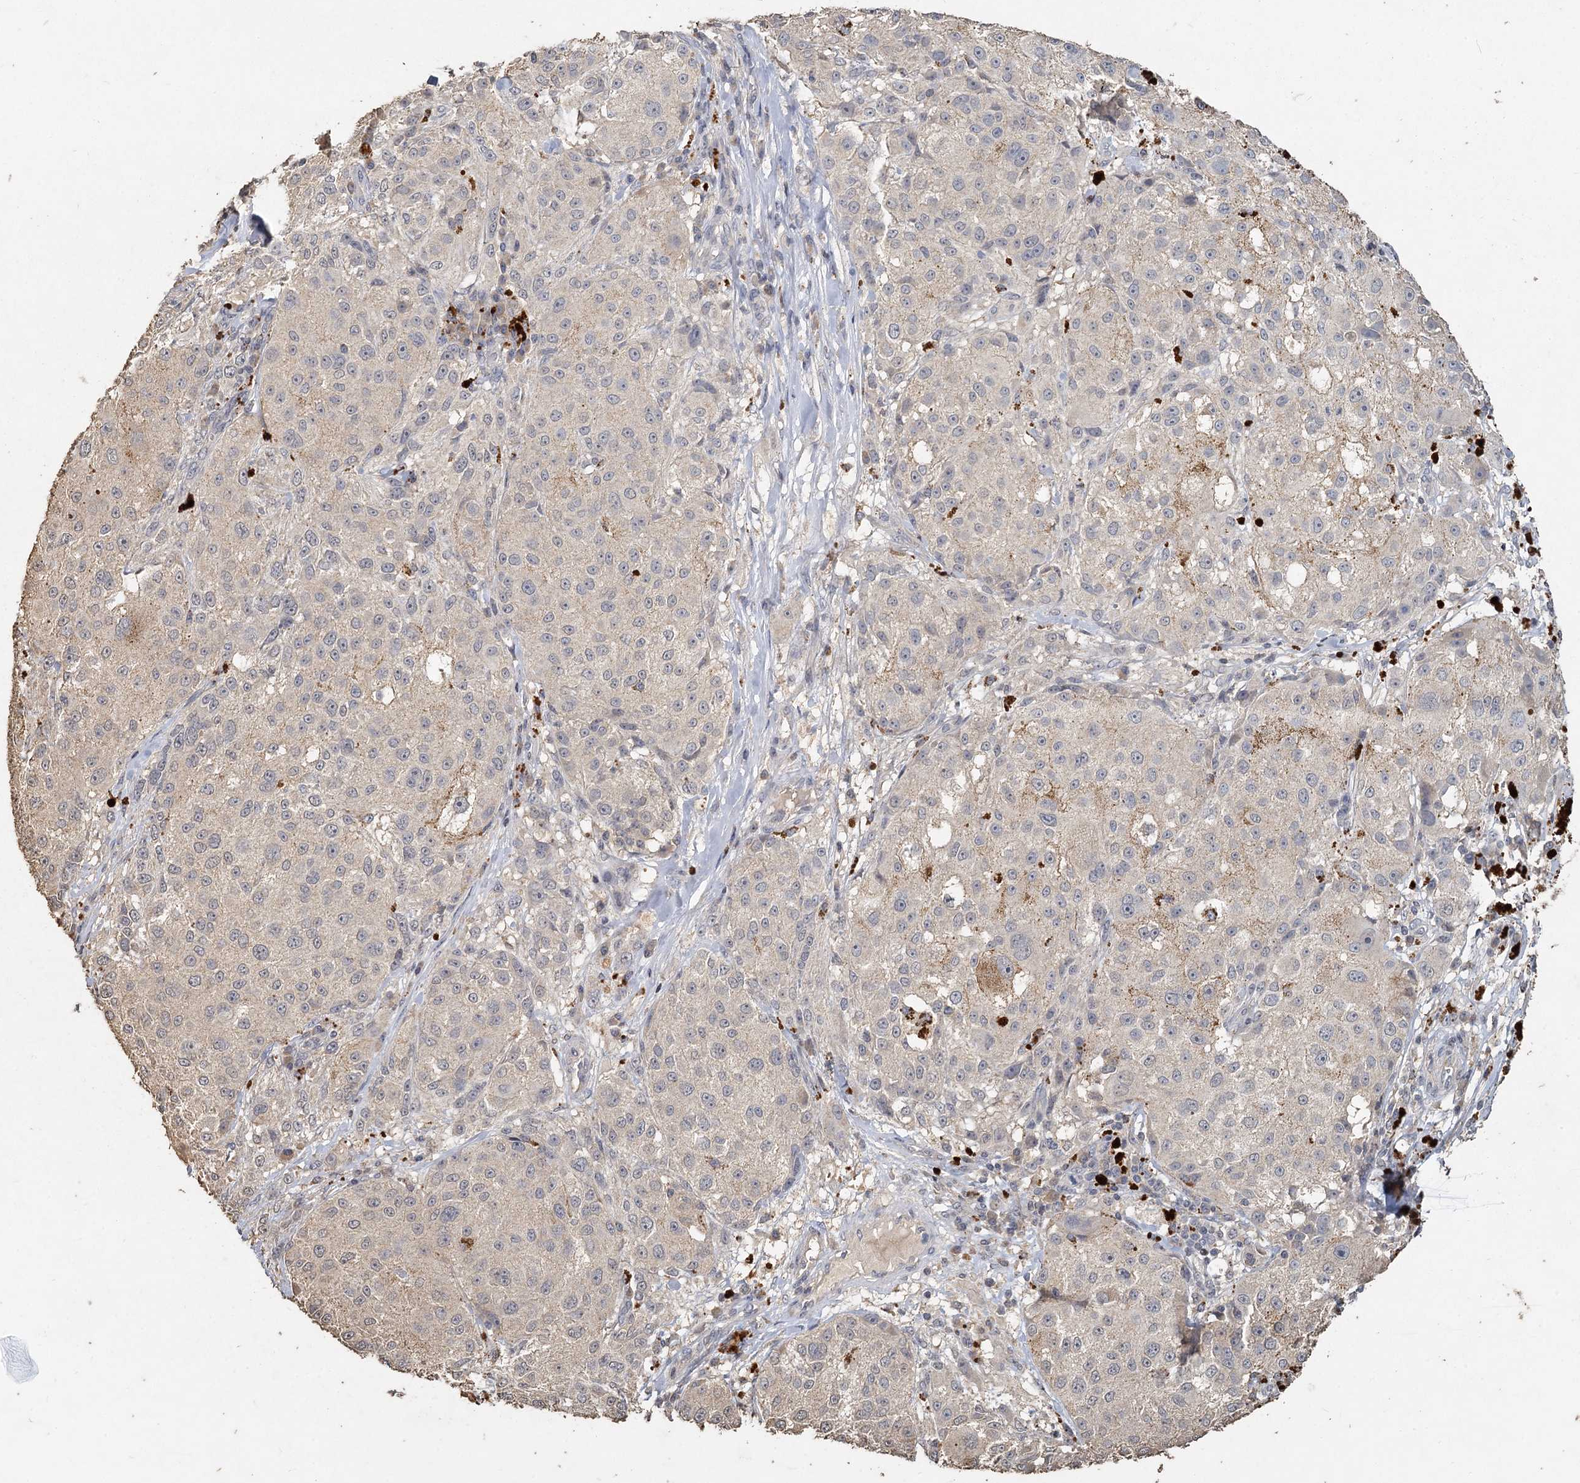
{"staining": {"intensity": "negative", "quantity": "none", "location": "none"}, "tissue": "melanoma", "cell_type": "Tumor cells", "image_type": "cancer", "snomed": [{"axis": "morphology", "description": "Necrosis, NOS"}, {"axis": "morphology", "description": "Malignant melanoma, NOS"}, {"axis": "topography", "description": "Skin"}], "caption": "Photomicrograph shows no protein expression in tumor cells of melanoma tissue.", "gene": "CCDC61", "patient": {"sex": "female", "age": 87}}